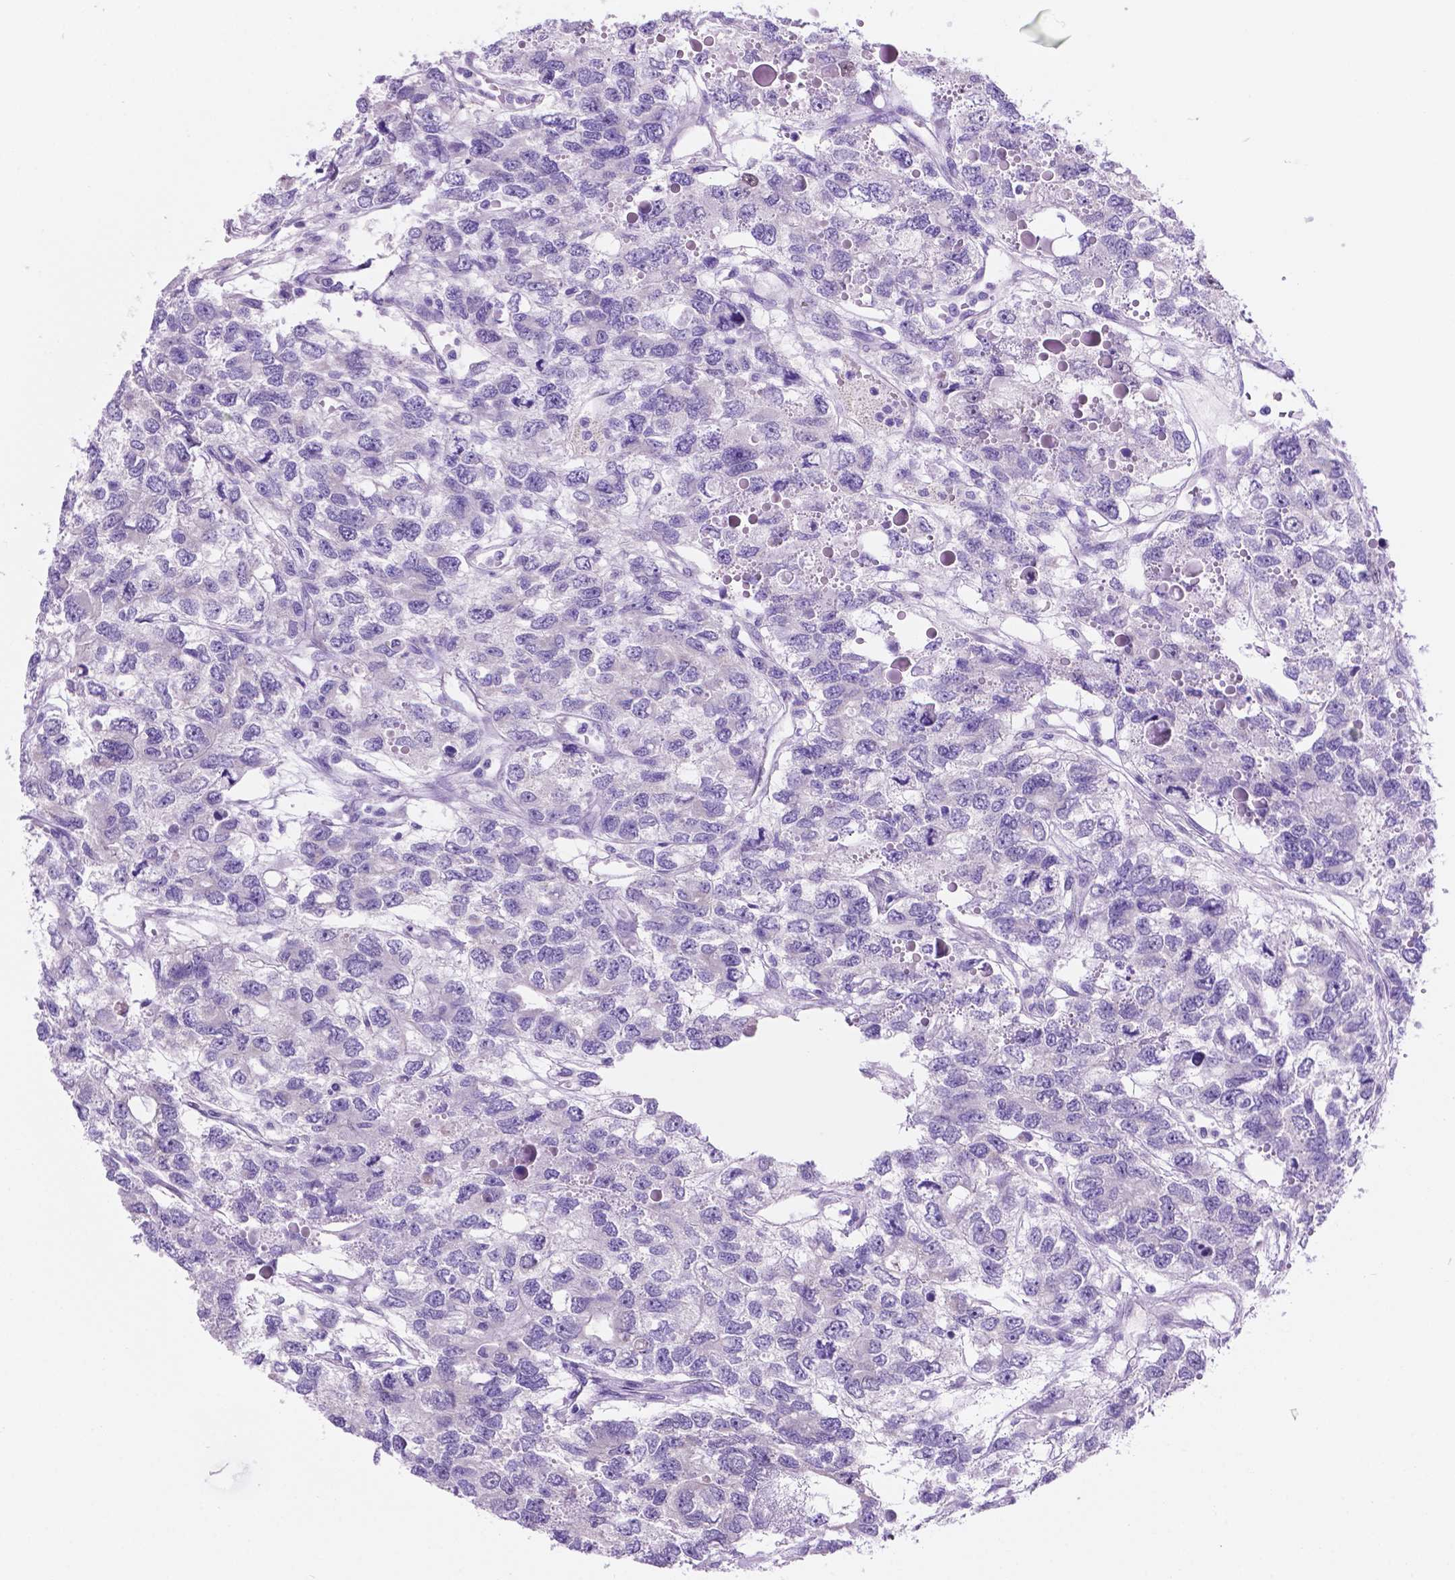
{"staining": {"intensity": "negative", "quantity": "none", "location": "none"}, "tissue": "testis cancer", "cell_type": "Tumor cells", "image_type": "cancer", "snomed": [{"axis": "morphology", "description": "Seminoma, NOS"}, {"axis": "topography", "description": "Testis"}], "caption": "This is an immunohistochemistry photomicrograph of human testis cancer (seminoma). There is no positivity in tumor cells.", "gene": "TMEM210", "patient": {"sex": "male", "age": 52}}